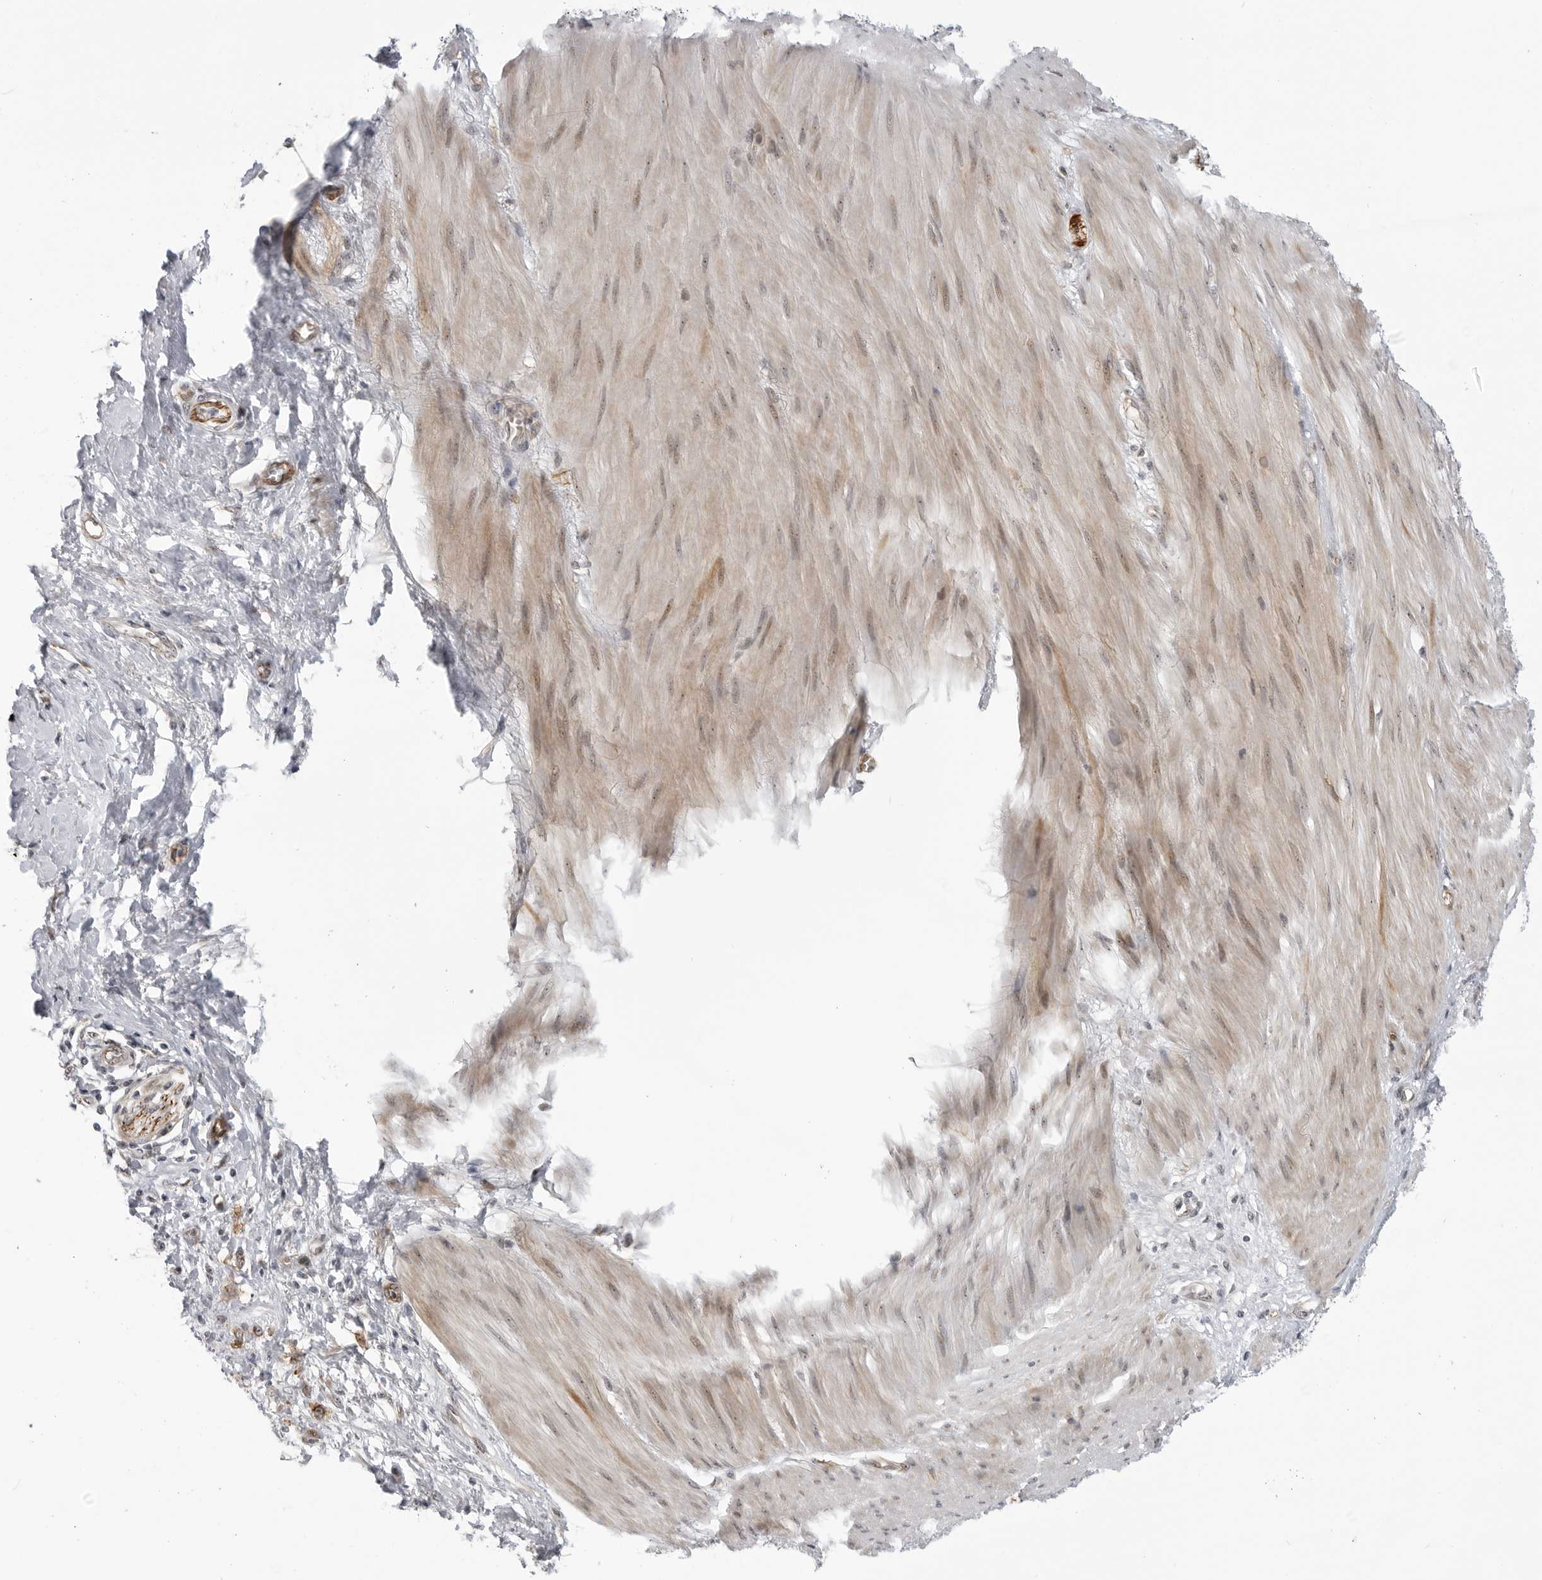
{"staining": {"intensity": "moderate", "quantity": "25%-75%", "location": "cytoplasmic/membranous"}, "tissue": "stomach cancer", "cell_type": "Tumor cells", "image_type": "cancer", "snomed": [{"axis": "morphology", "description": "Adenocarcinoma, NOS"}, {"axis": "topography", "description": "Stomach"}], "caption": "IHC (DAB) staining of human stomach cancer (adenocarcinoma) demonstrates moderate cytoplasmic/membranous protein staining in about 25%-75% of tumor cells.", "gene": "CEP295NL", "patient": {"sex": "female", "age": 76}}